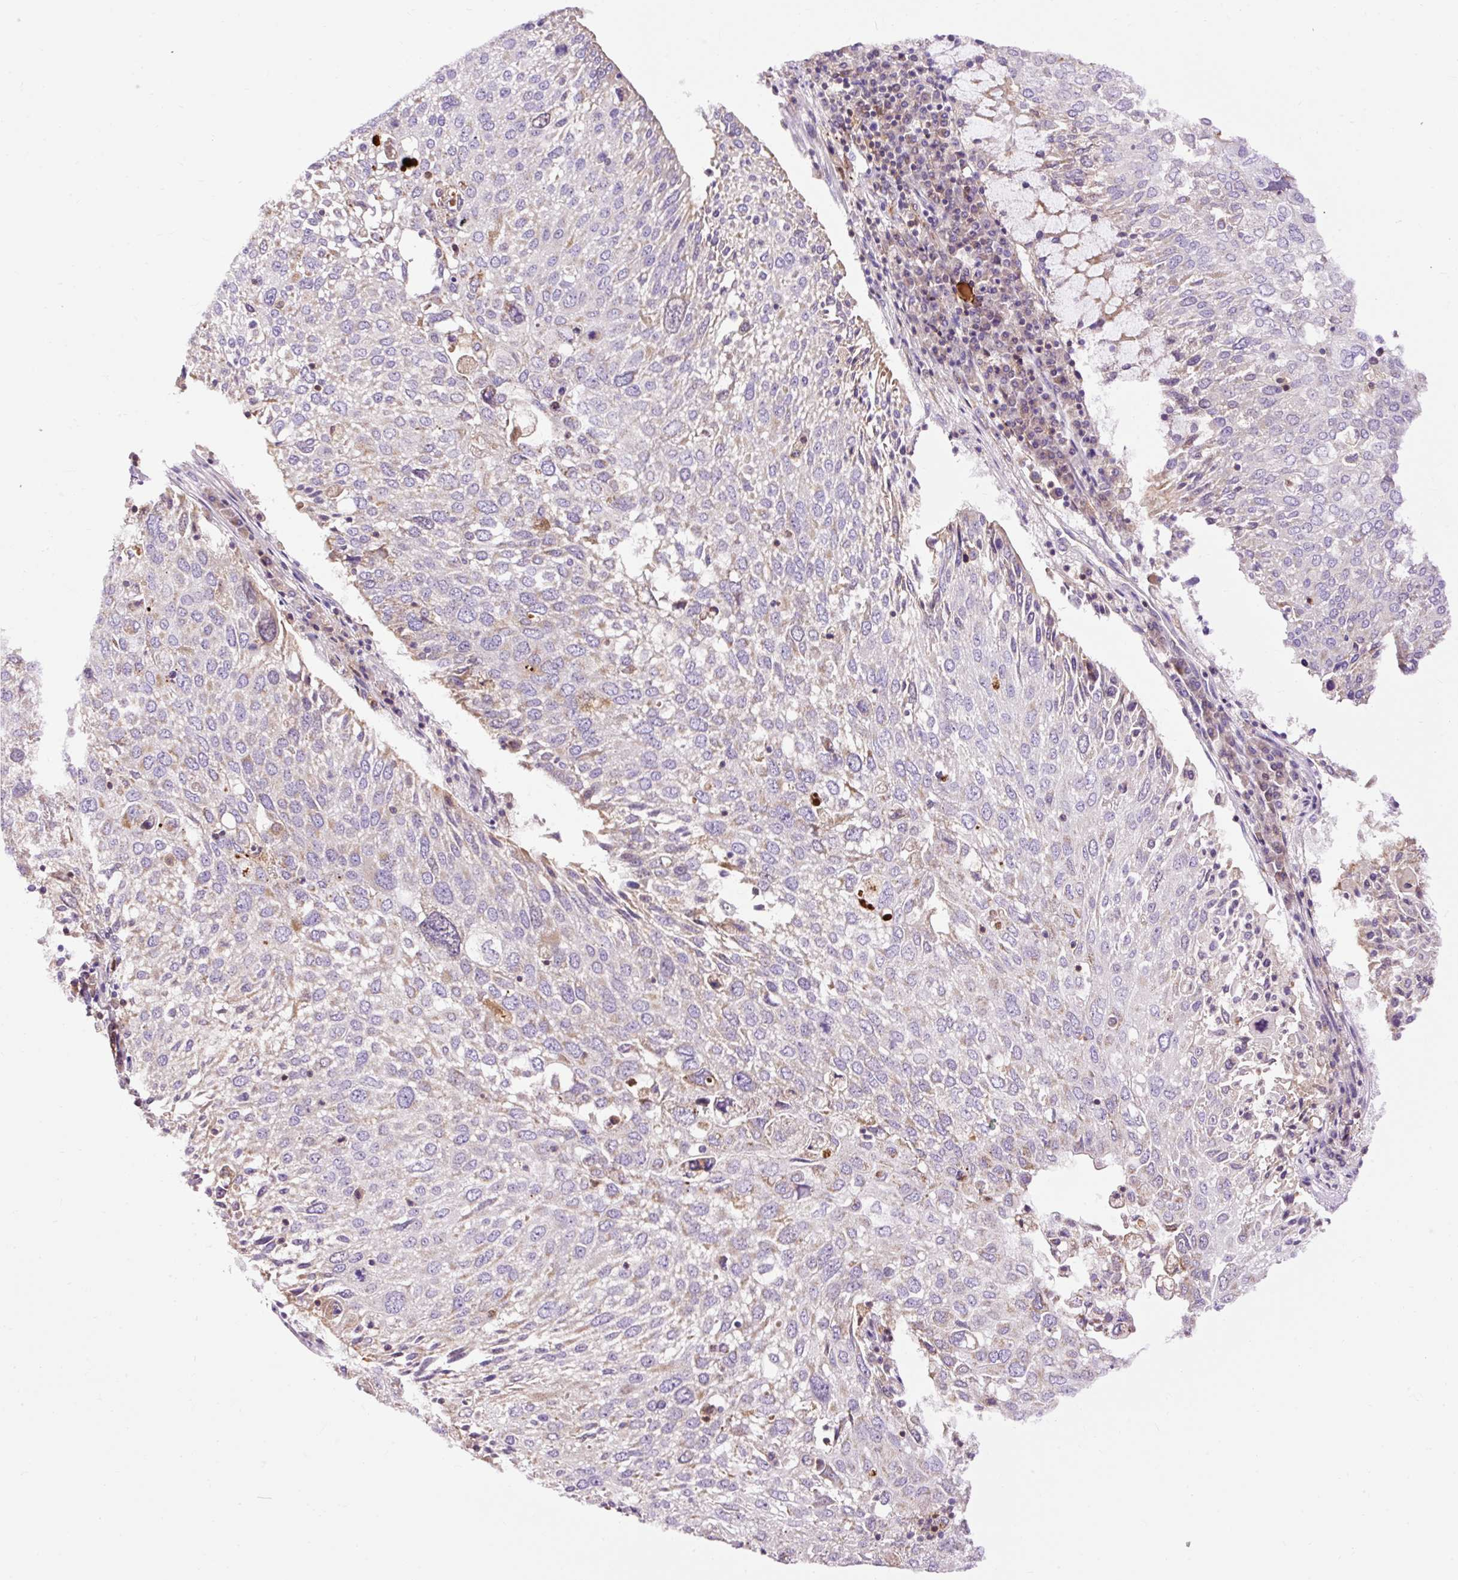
{"staining": {"intensity": "weak", "quantity": "<25%", "location": "cytoplasmic/membranous"}, "tissue": "lung cancer", "cell_type": "Tumor cells", "image_type": "cancer", "snomed": [{"axis": "morphology", "description": "Squamous cell carcinoma, NOS"}, {"axis": "topography", "description": "Lung"}], "caption": "Tumor cells show no significant protein expression in lung cancer.", "gene": "CD83", "patient": {"sex": "male", "age": 65}}